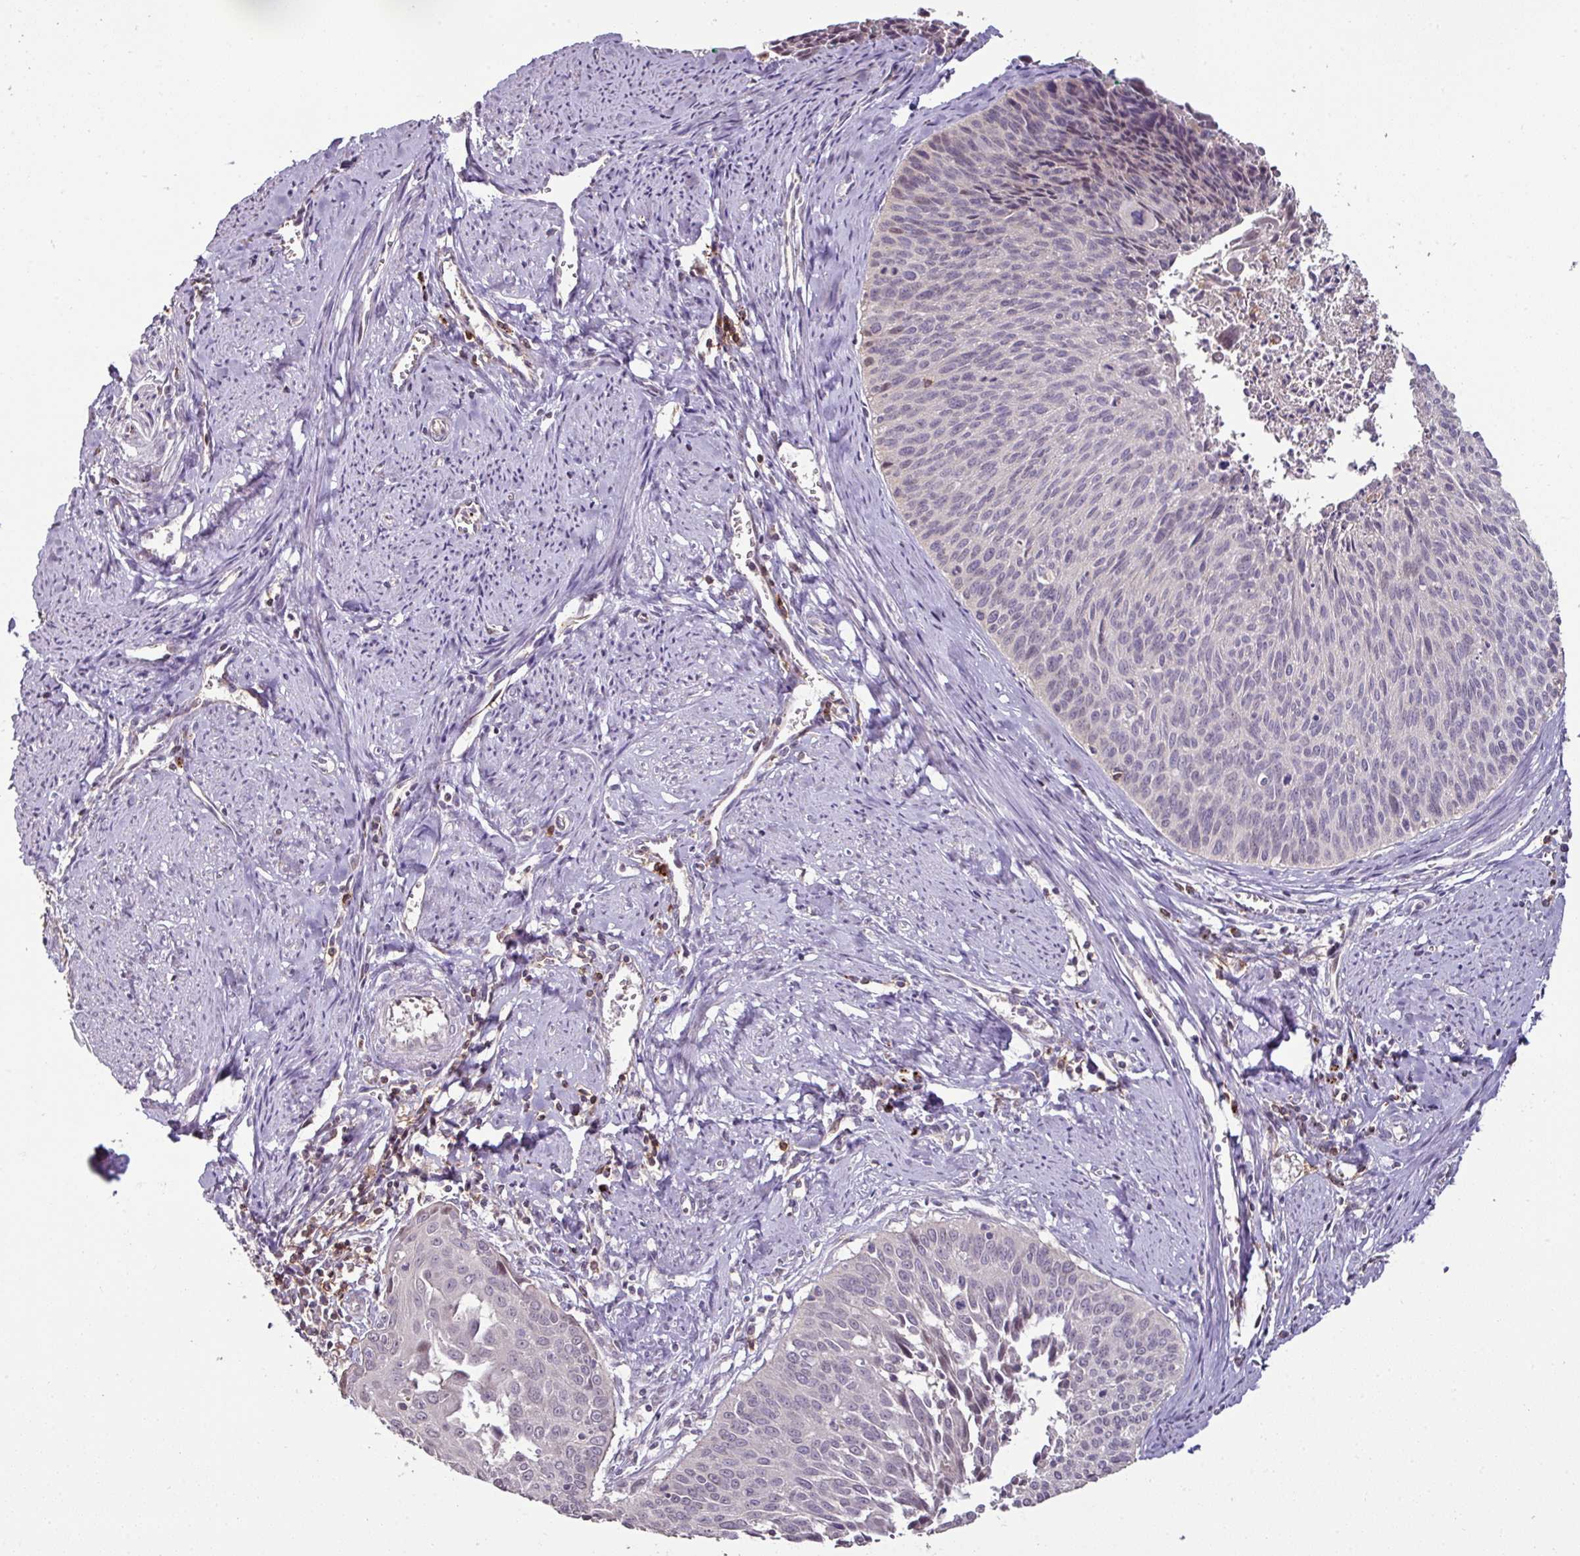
{"staining": {"intensity": "negative", "quantity": "none", "location": "none"}, "tissue": "cervical cancer", "cell_type": "Tumor cells", "image_type": "cancer", "snomed": [{"axis": "morphology", "description": "Squamous cell carcinoma, NOS"}, {"axis": "topography", "description": "Cervix"}], "caption": "Tumor cells are negative for brown protein staining in squamous cell carcinoma (cervical).", "gene": "CXCR5", "patient": {"sex": "female", "age": 55}}